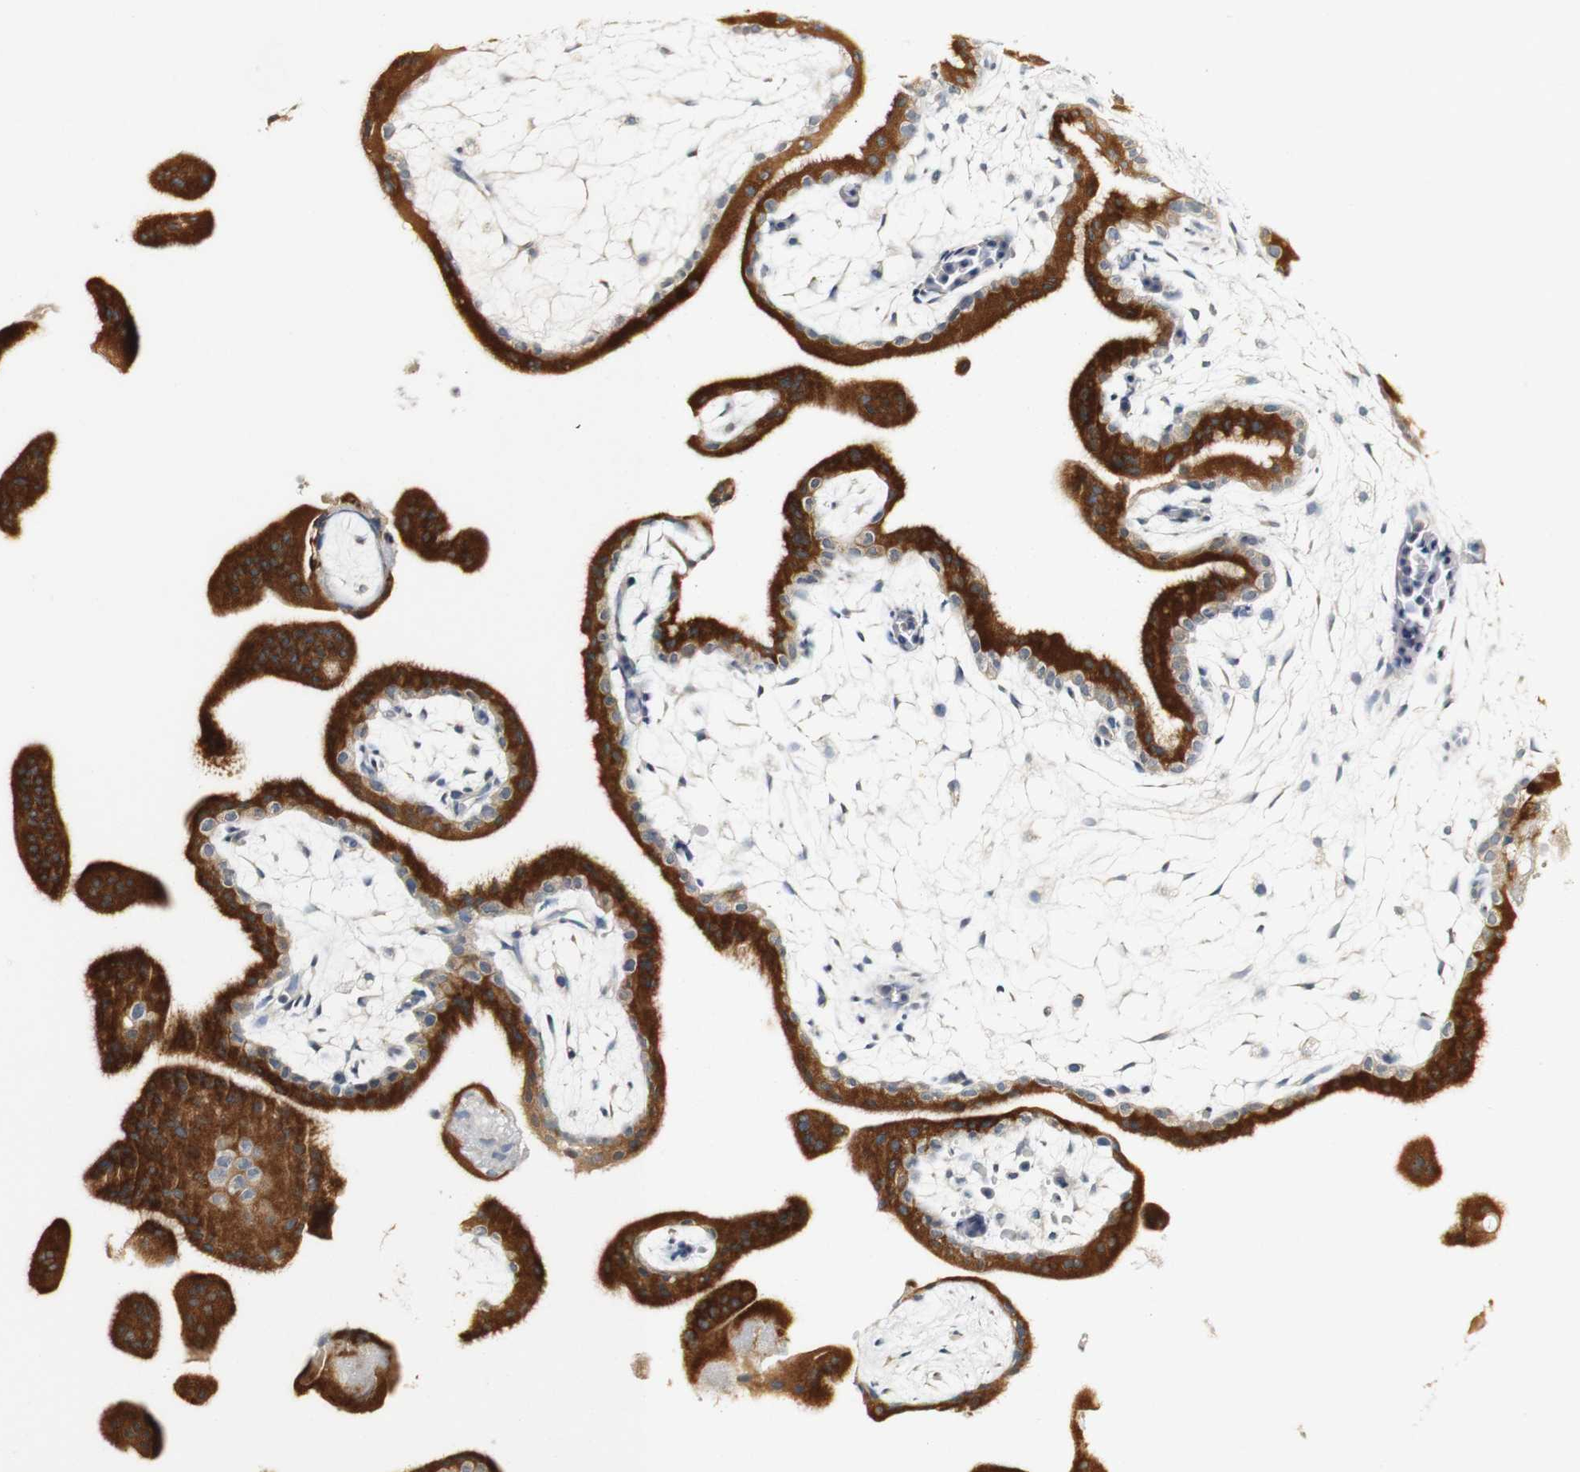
{"staining": {"intensity": "weak", "quantity": "25%-75%", "location": "cytoplasmic/membranous"}, "tissue": "placenta", "cell_type": "Decidual cells", "image_type": "normal", "snomed": [{"axis": "morphology", "description": "Normal tissue, NOS"}, {"axis": "topography", "description": "Placenta"}], "caption": "This micrograph exhibits immunohistochemistry (IHC) staining of unremarkable placenta, with low weak cytoplasmic/membranous staining in approximately 25%-75% of decidual cells.", "gene": "FMO3", "patient": {"sex": "female", "age": 35}}